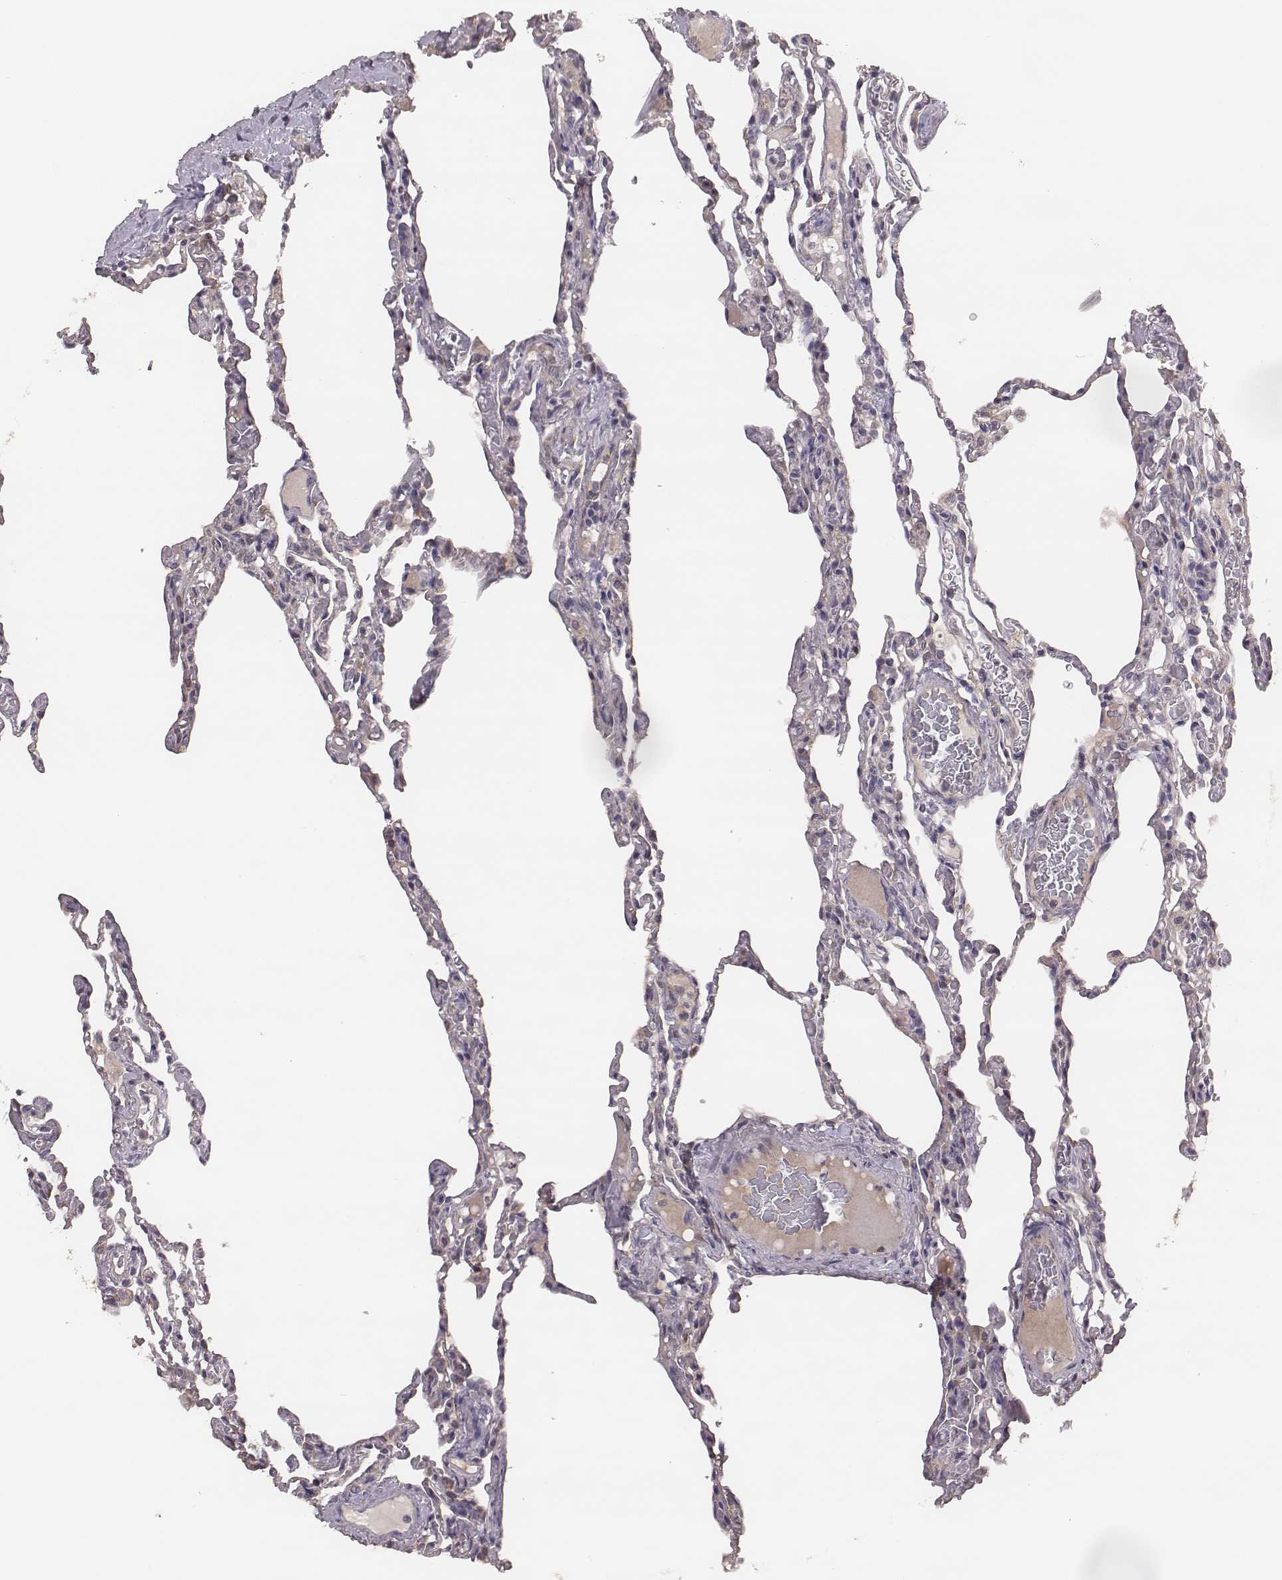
{"staining": {"intensity": "negative", "quantity": "none", "location": "none"}, "tissue": "lung", "cell_type": "Alveolar cells", "image_type": "normal", "snomed": [{"axis": "morphology", "description": "Normal tissue, NOS"}, {"axis": "topography", "description": "Lung"}], "caption": "This is a photomicrograph of immunohistochemistry (IHC) staining of unremarkable lung, which shows no staining in alveolar cells.", "gene": "HAVCR1", "patient": {"sex": "female", "age": 43}}